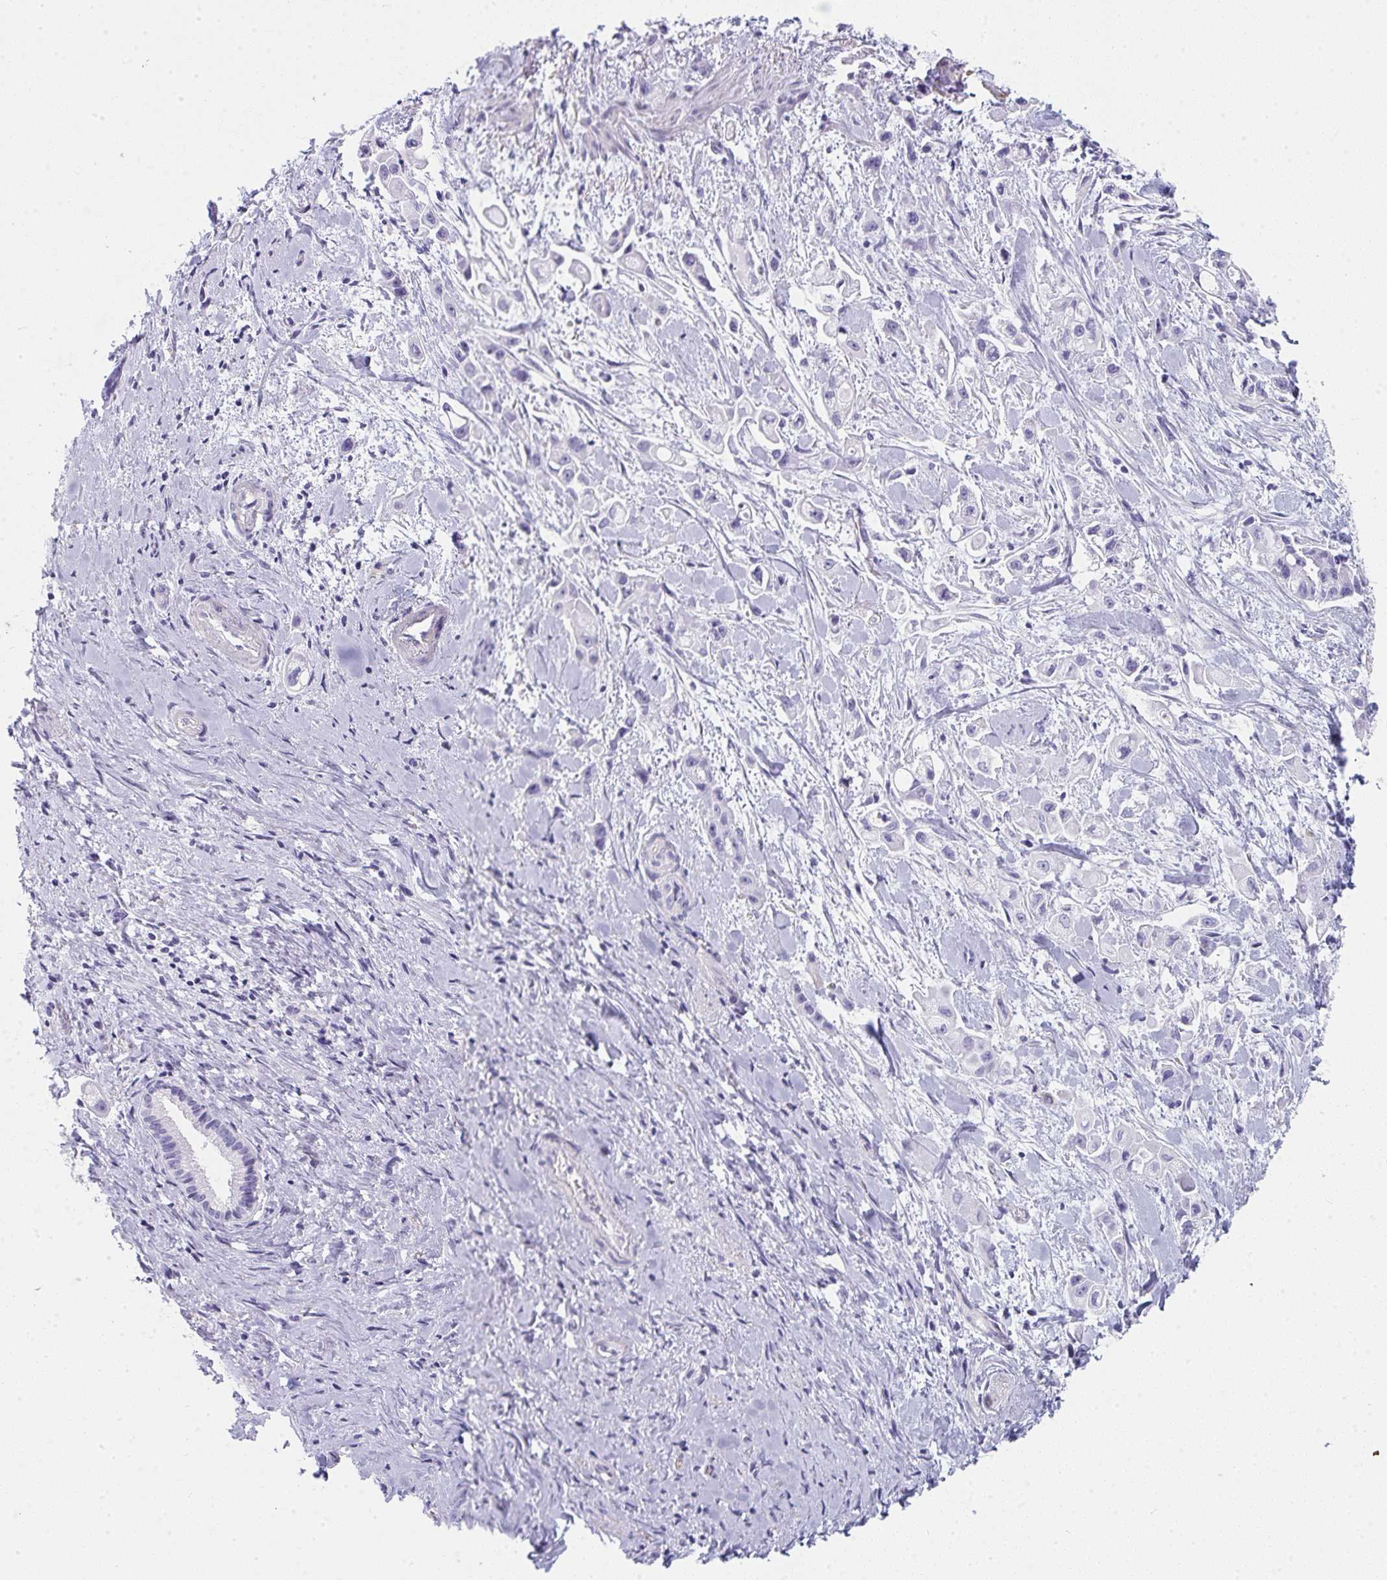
{"staining": {"intensity": "negative", "quantity": "none", "location": "none"}, "tissue": "pancreatic cancer", "cell_type": "Tumor cells", "image_type": "cancer", "snomed": [{"axis": "morphology", "description": "Adenocarcinoma, NOS"}, {"axis": "topography", "description": "Pancreas"}], "caption": "DAB immunohistochemical staining of human pancreatic adenocarcinoma reveals no significant staining in tumor cells.", "gene": "PRND", "patient": {"sex": "female", "age": 66}}